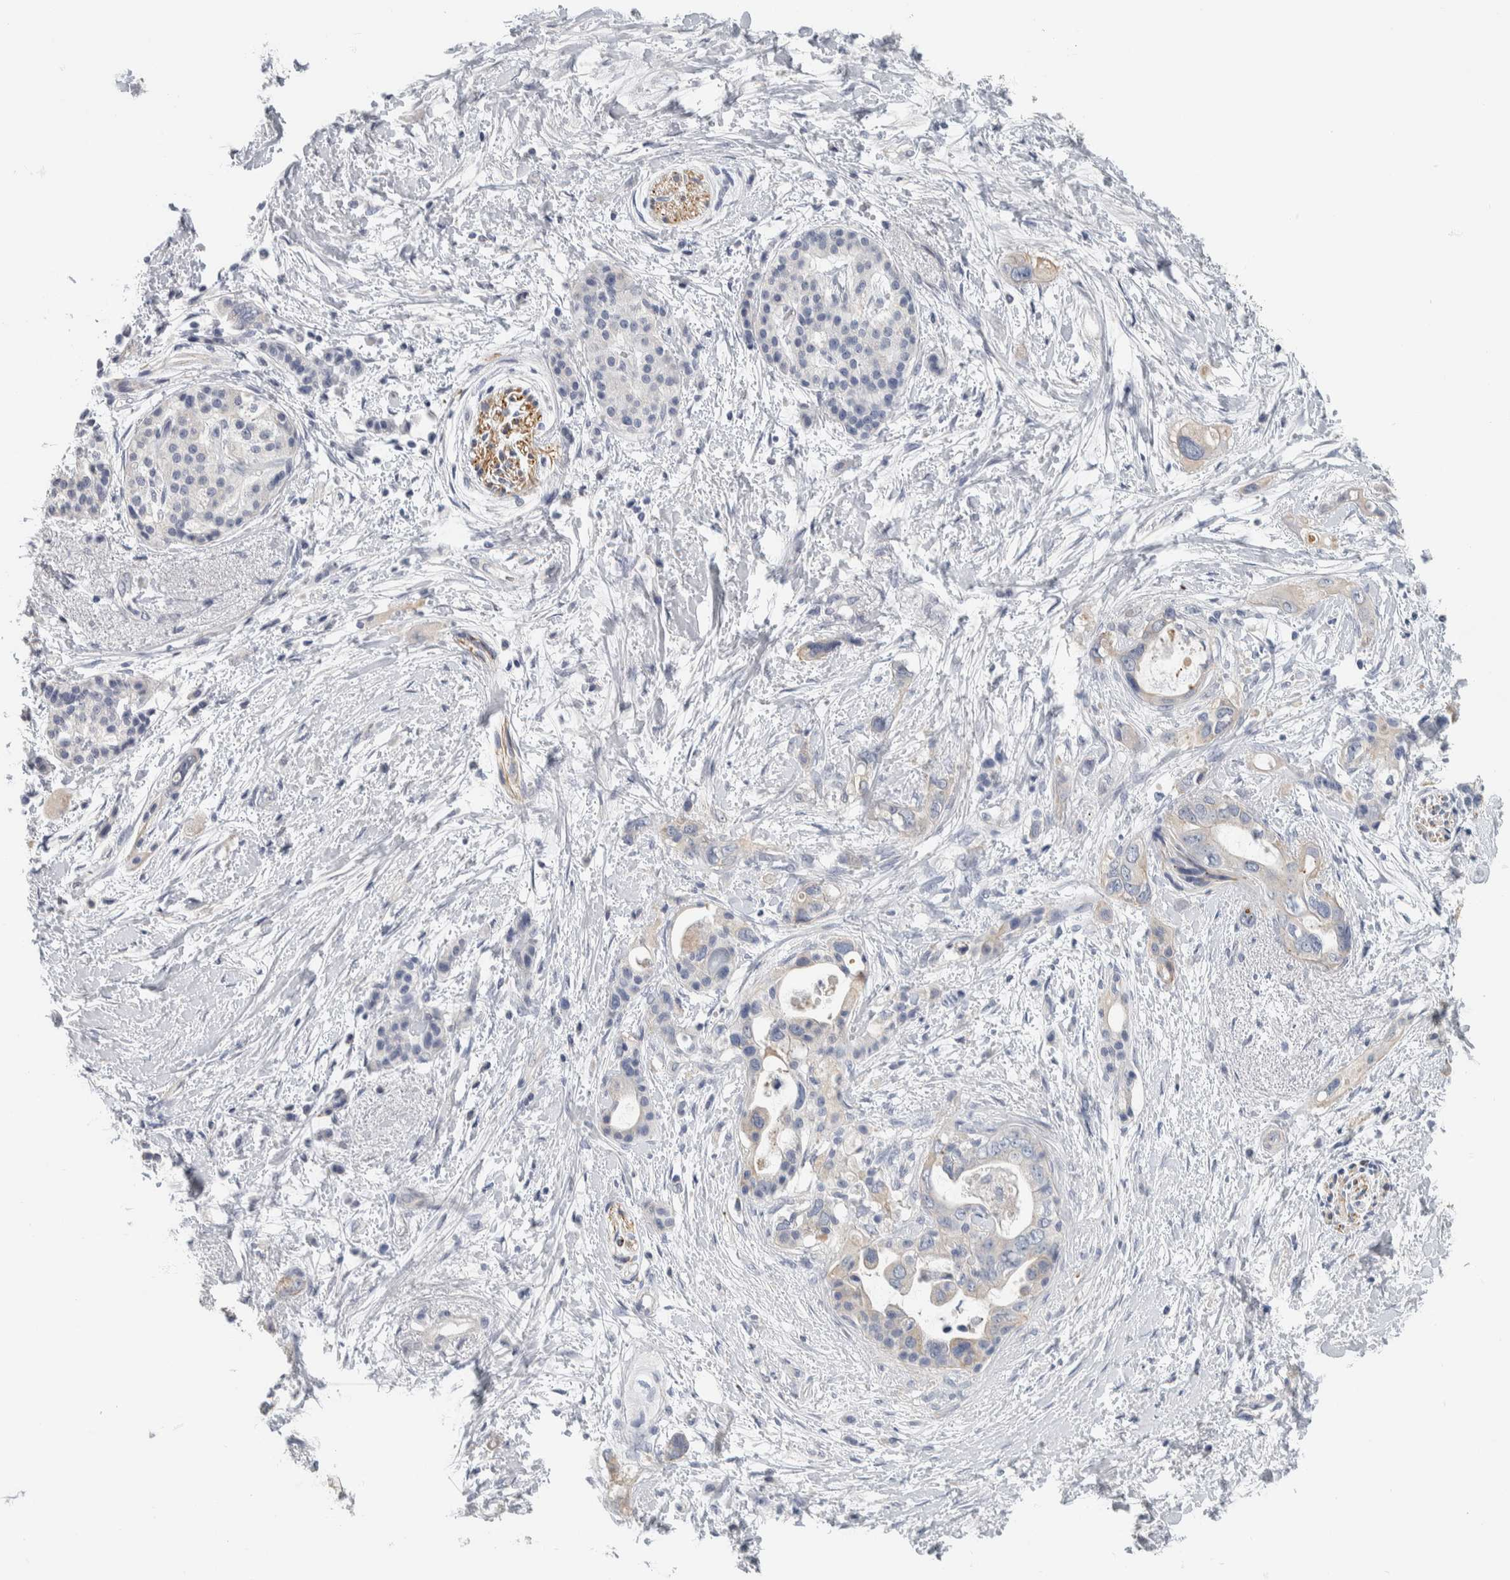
{"staining": {"intensity": "weak", "quantity": "<25%", "location": "cytoplasmic/membranous"}, "tissue": "pancreatic cancer", "cell_type": "Tumor cells", "image_type": "cancer", "snomed": [{"axis": "morphology", "description": "Adenocarcinoma, NOS"}, {"axis": "topography", "description": "Pancreas"}], "caption": "Tumor cells show no significant staining in adenocarcinoma (pancreatic).", "gene": "NEFM", "patient": {"sex": "female", "age": 56}}